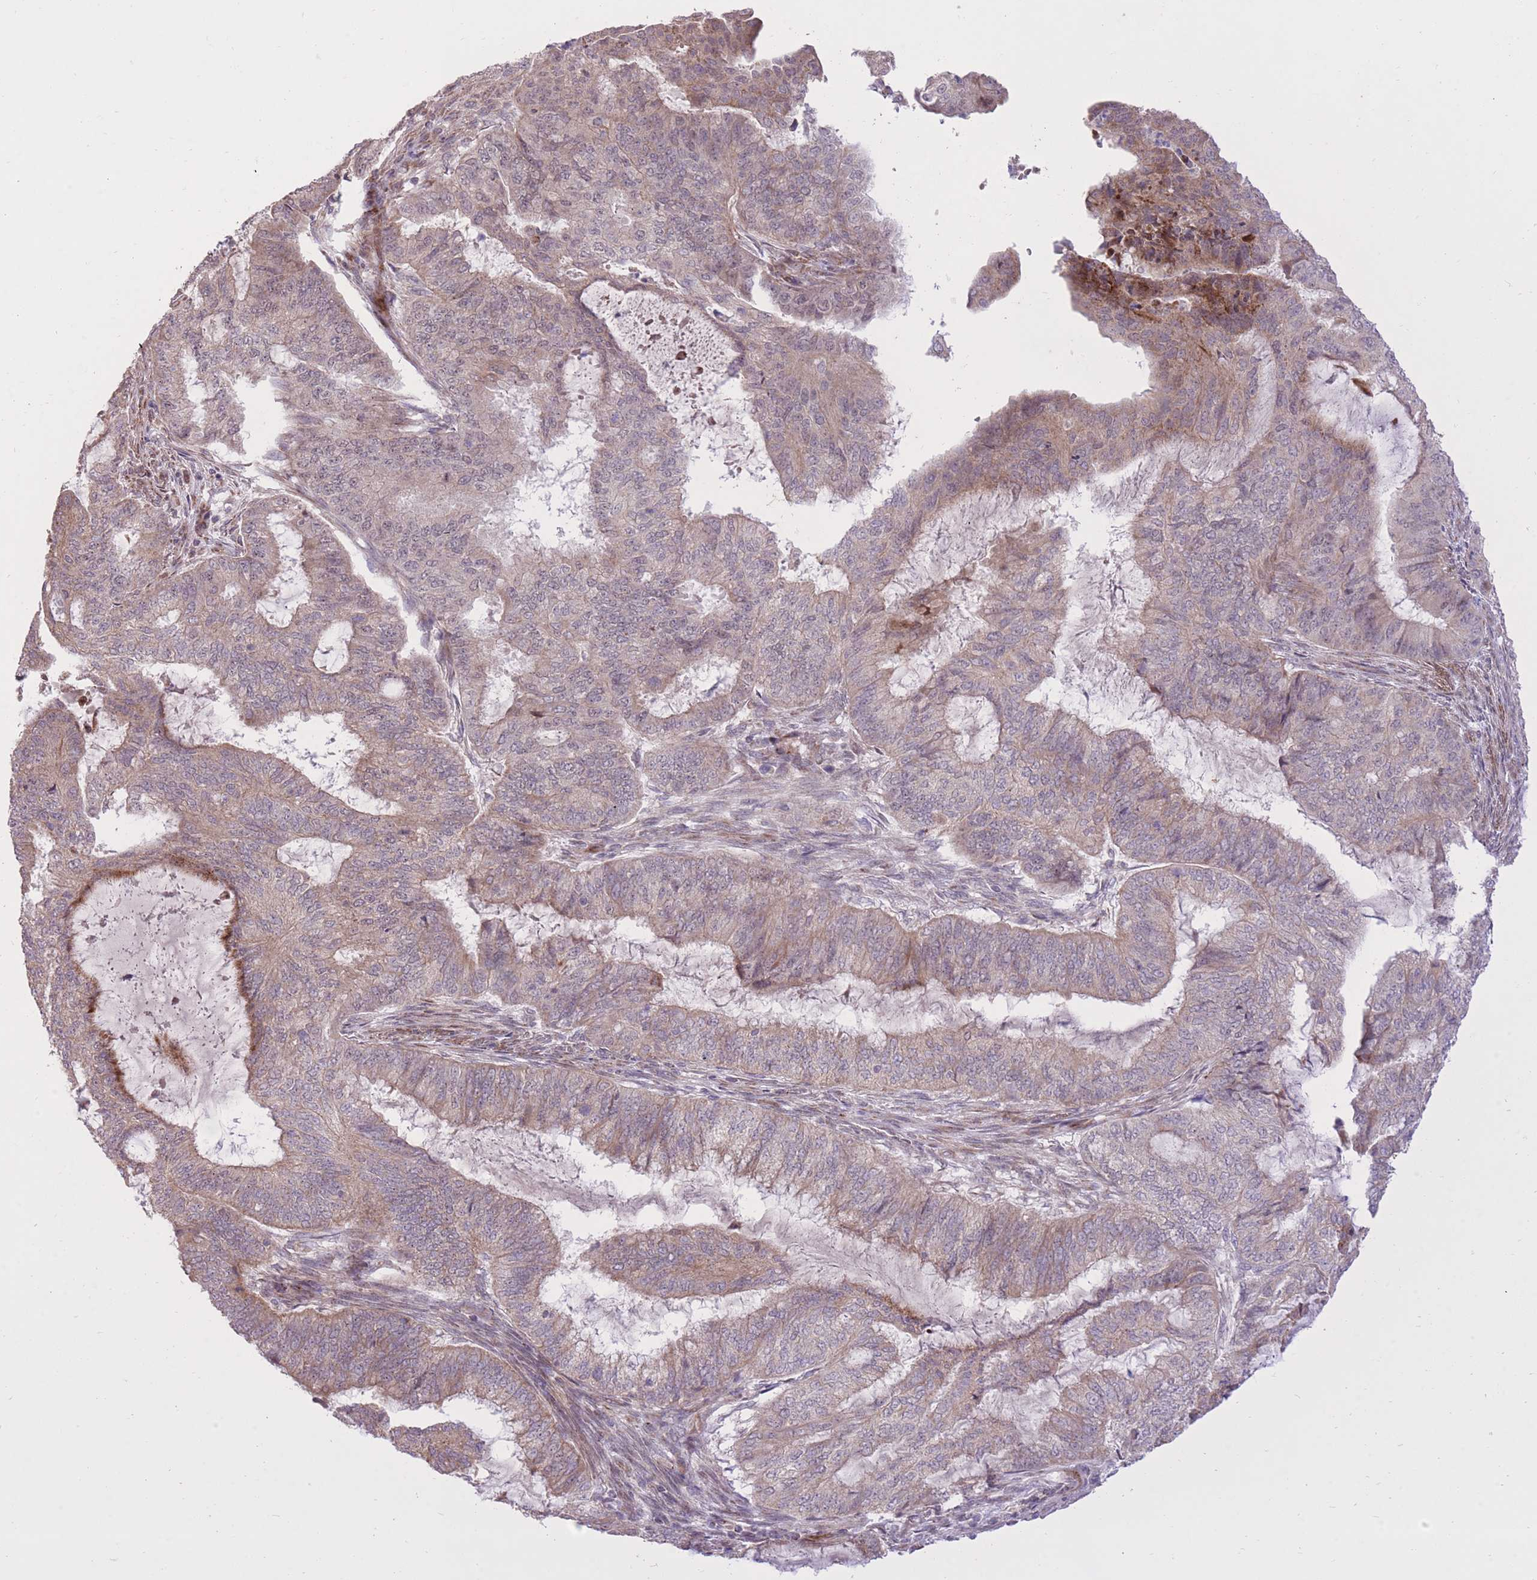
{"staining": {"intensity": "weak", "quantity": ">75%", "location": "cytoplasmic/membranous"}, "tissue": "endometrial cancer", "cell_type": "Tumor cells", "image_type": "cancer", "snomed": [{"axis": "morphology", "description": "Adenocarcinoma, NOS"}, {"axis": "topography", "description": "Endometrium"}], "caption": "Weak cytoplasmic/membranous expression for a protein is identified in approximately >75% of tumor cells of adenocarcinoma (endometrial) using immunohistochemistry.", "gene": "SLC4A4", "patient": {"sex": "female", "age": 51}}